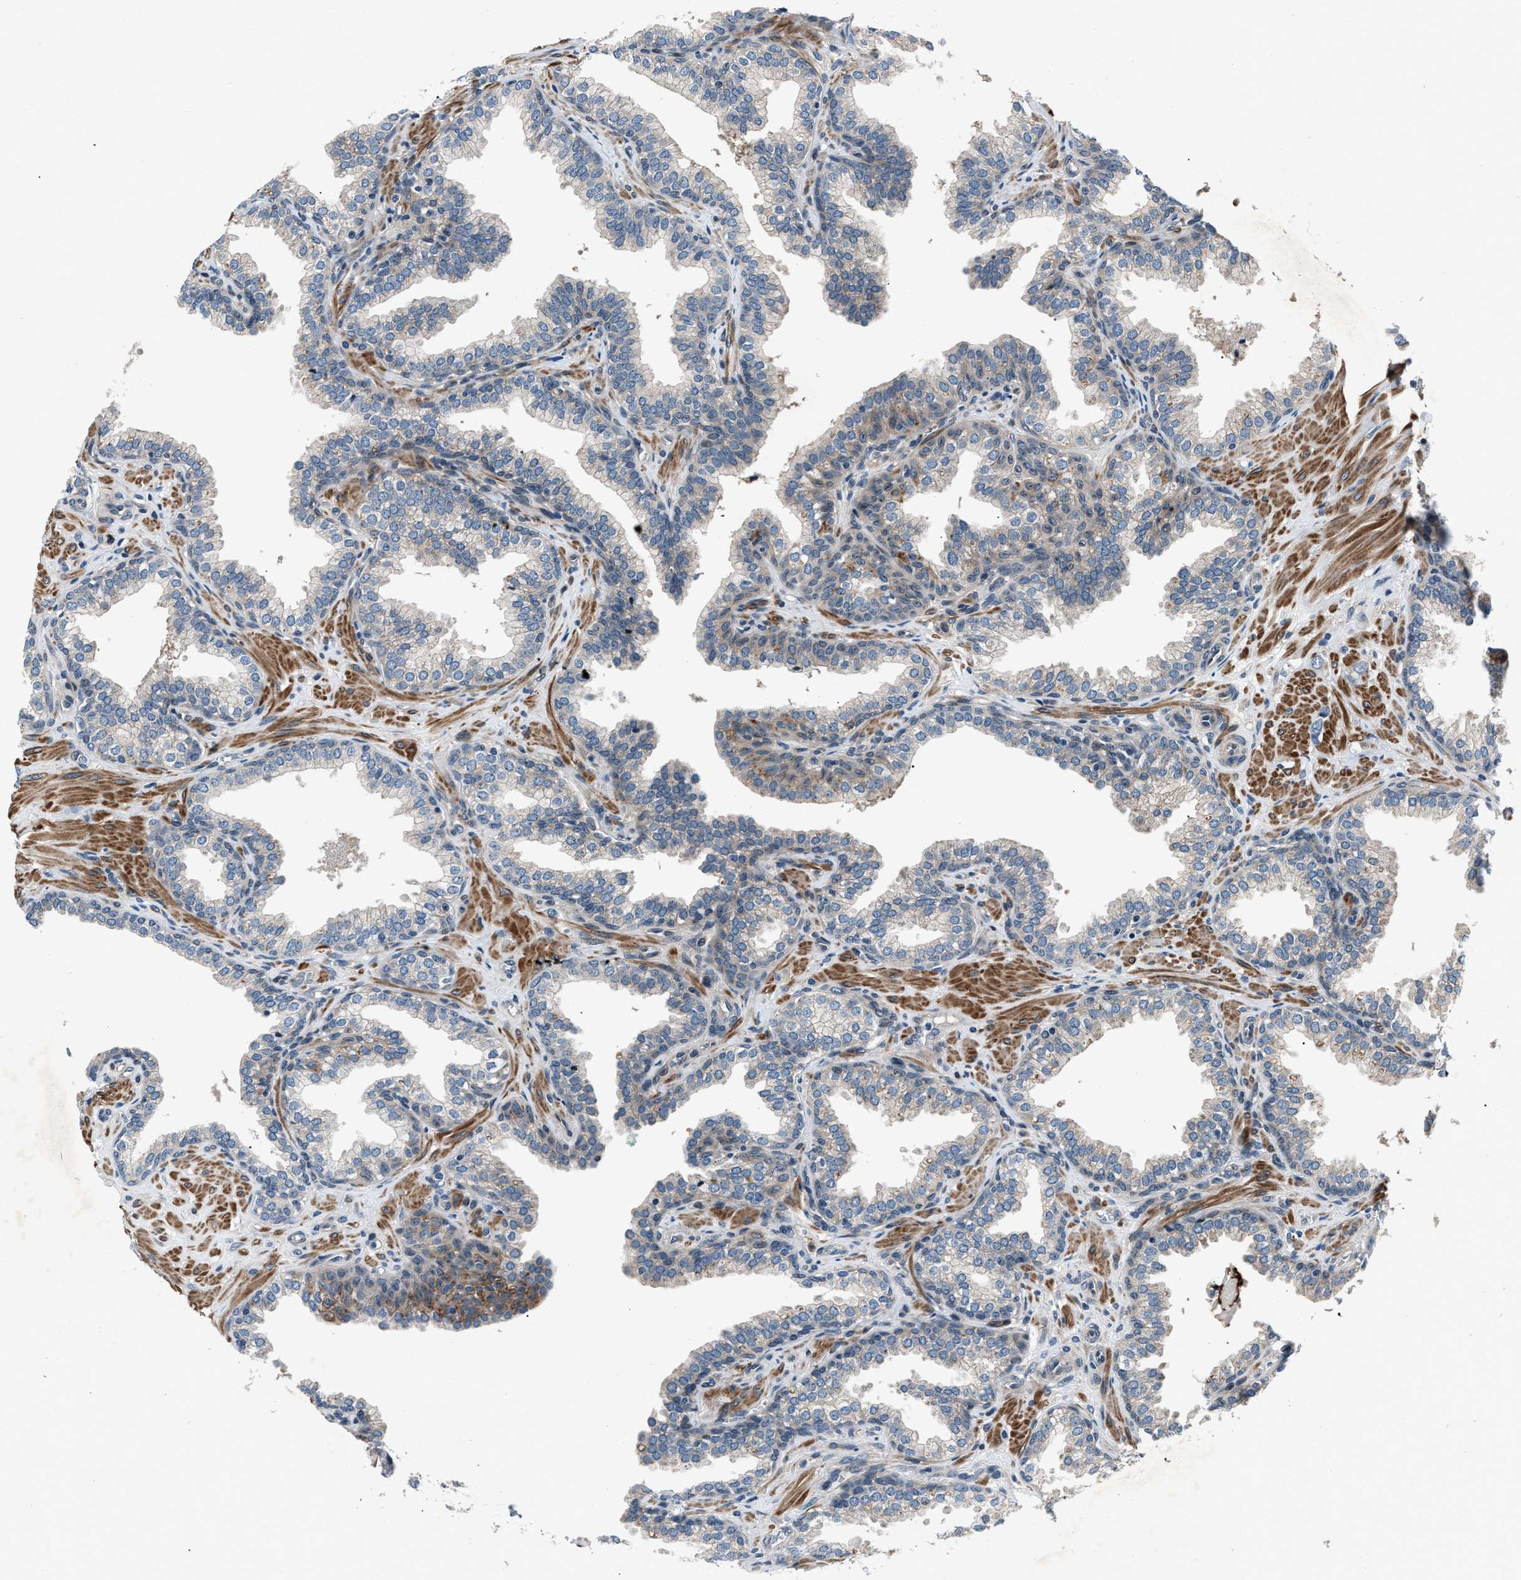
{"staining": {"intensity": "negative", "quantity": "none", "location": "none"}, "tissue": "prostate cancer", "cell_type": "Tumor cells", "image_type": "cancer", "snomed": [{"axis": "morphology", "description": "Adenocarcinoma, High grade"}, {"axis": "topography", "description": "Prostate"}], "caption": "DAB (3,3'-diaminobenzidine) immunohistochemical staining of high-grade adenocarcinoma (prostate) reveals no significant expression in tumor cells.", "gene": "DYNC2I1", "patient": {"sex": "male", "age": 52}}